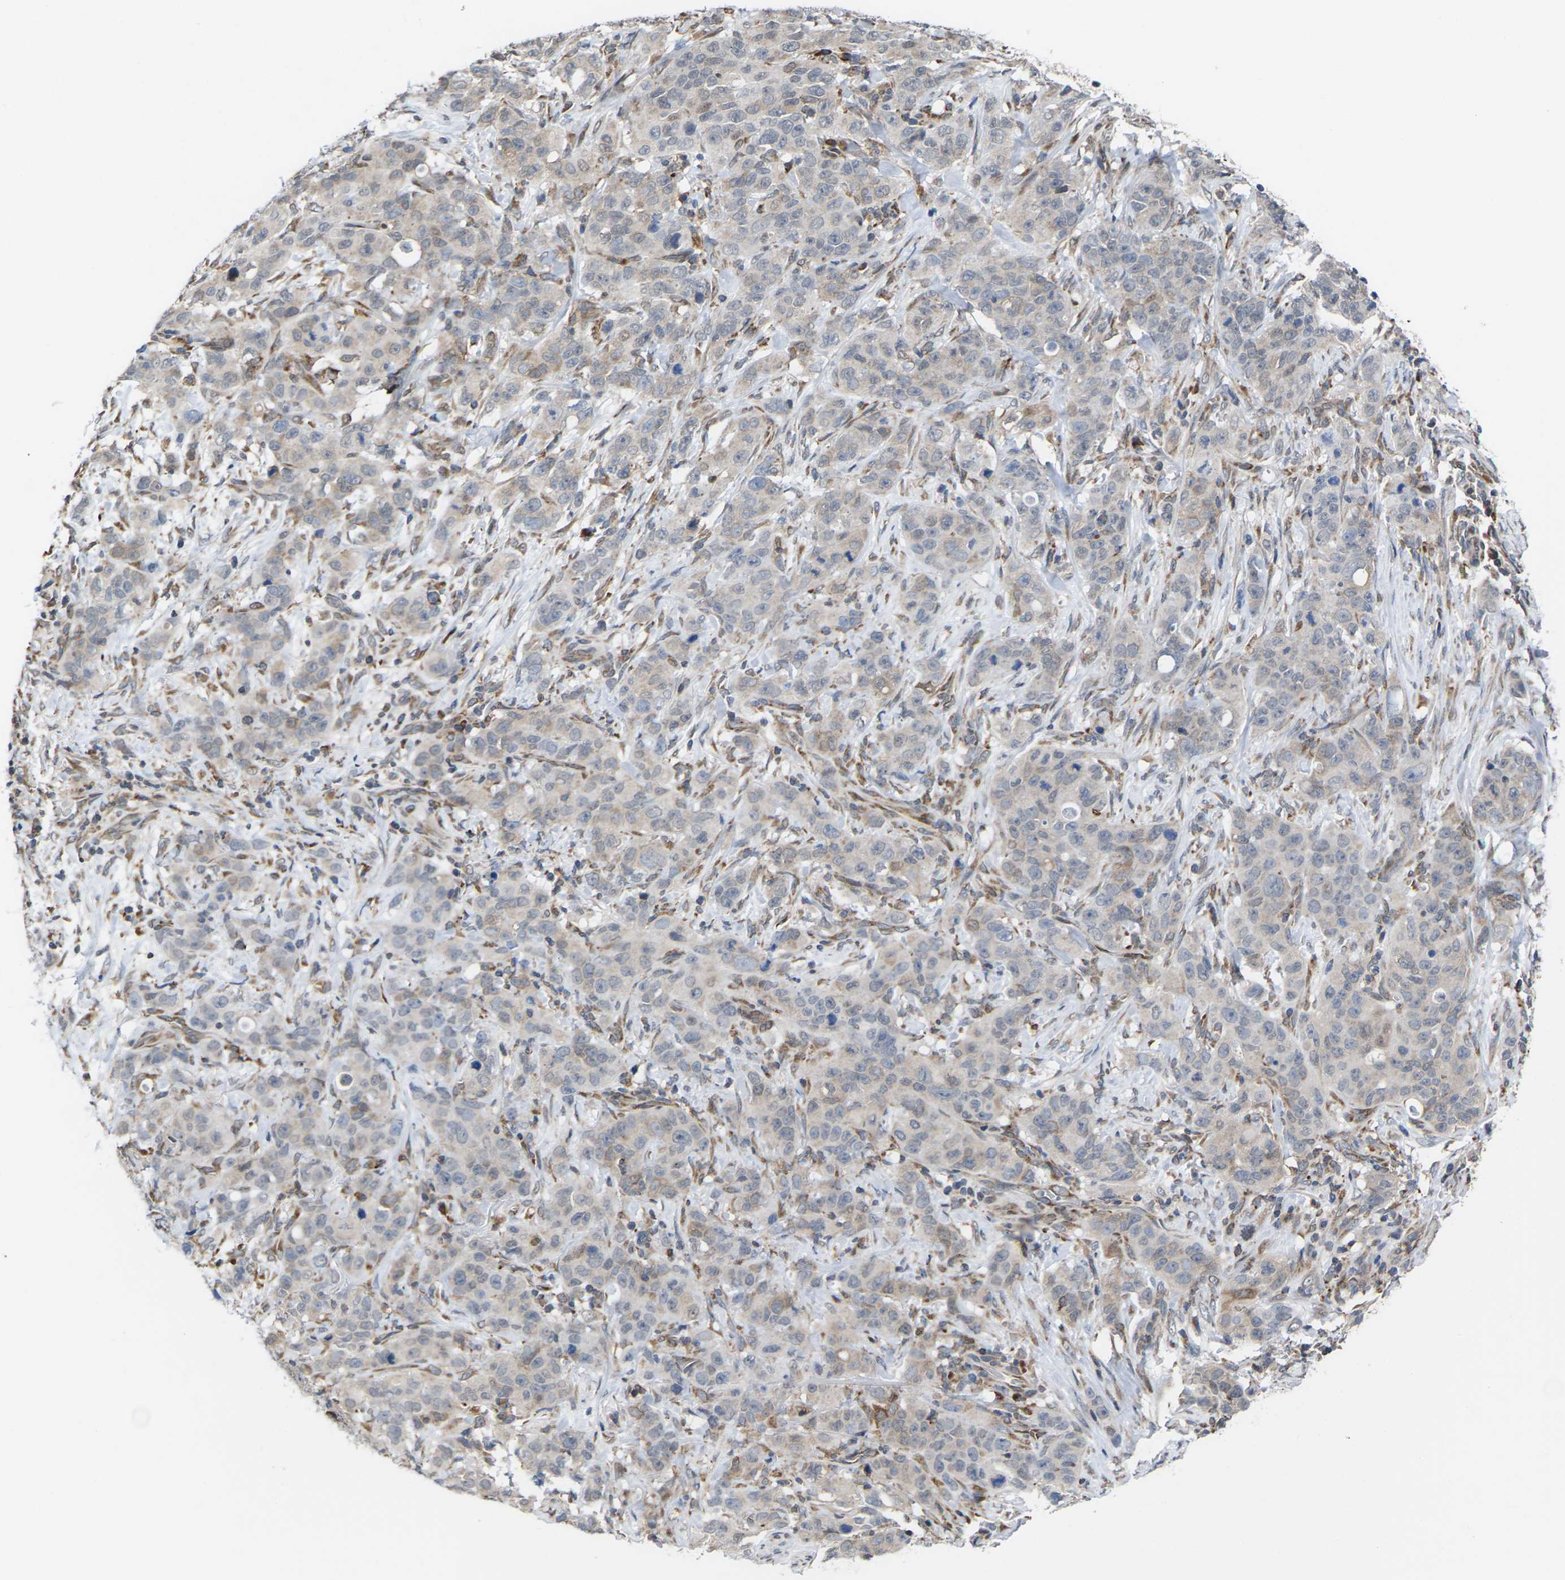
{"staining": {"intensity": "negative", "quantity": "none", "location": "none"}, "tissue": "stomach cancer", "cell_type": "Tumor cells", "image_type": "cancer", "snomed": [{"axis": "morphology", "description": "Adenocarcinoma, NOS"}, {"axis": "topography", "description": "Stomach"}], "caption": "Tumor cells show no significant positivity in stomach adenocarcinoma.", "gene": "PDZK1IP1", "patient": {"sex": "male", "age": 48}}